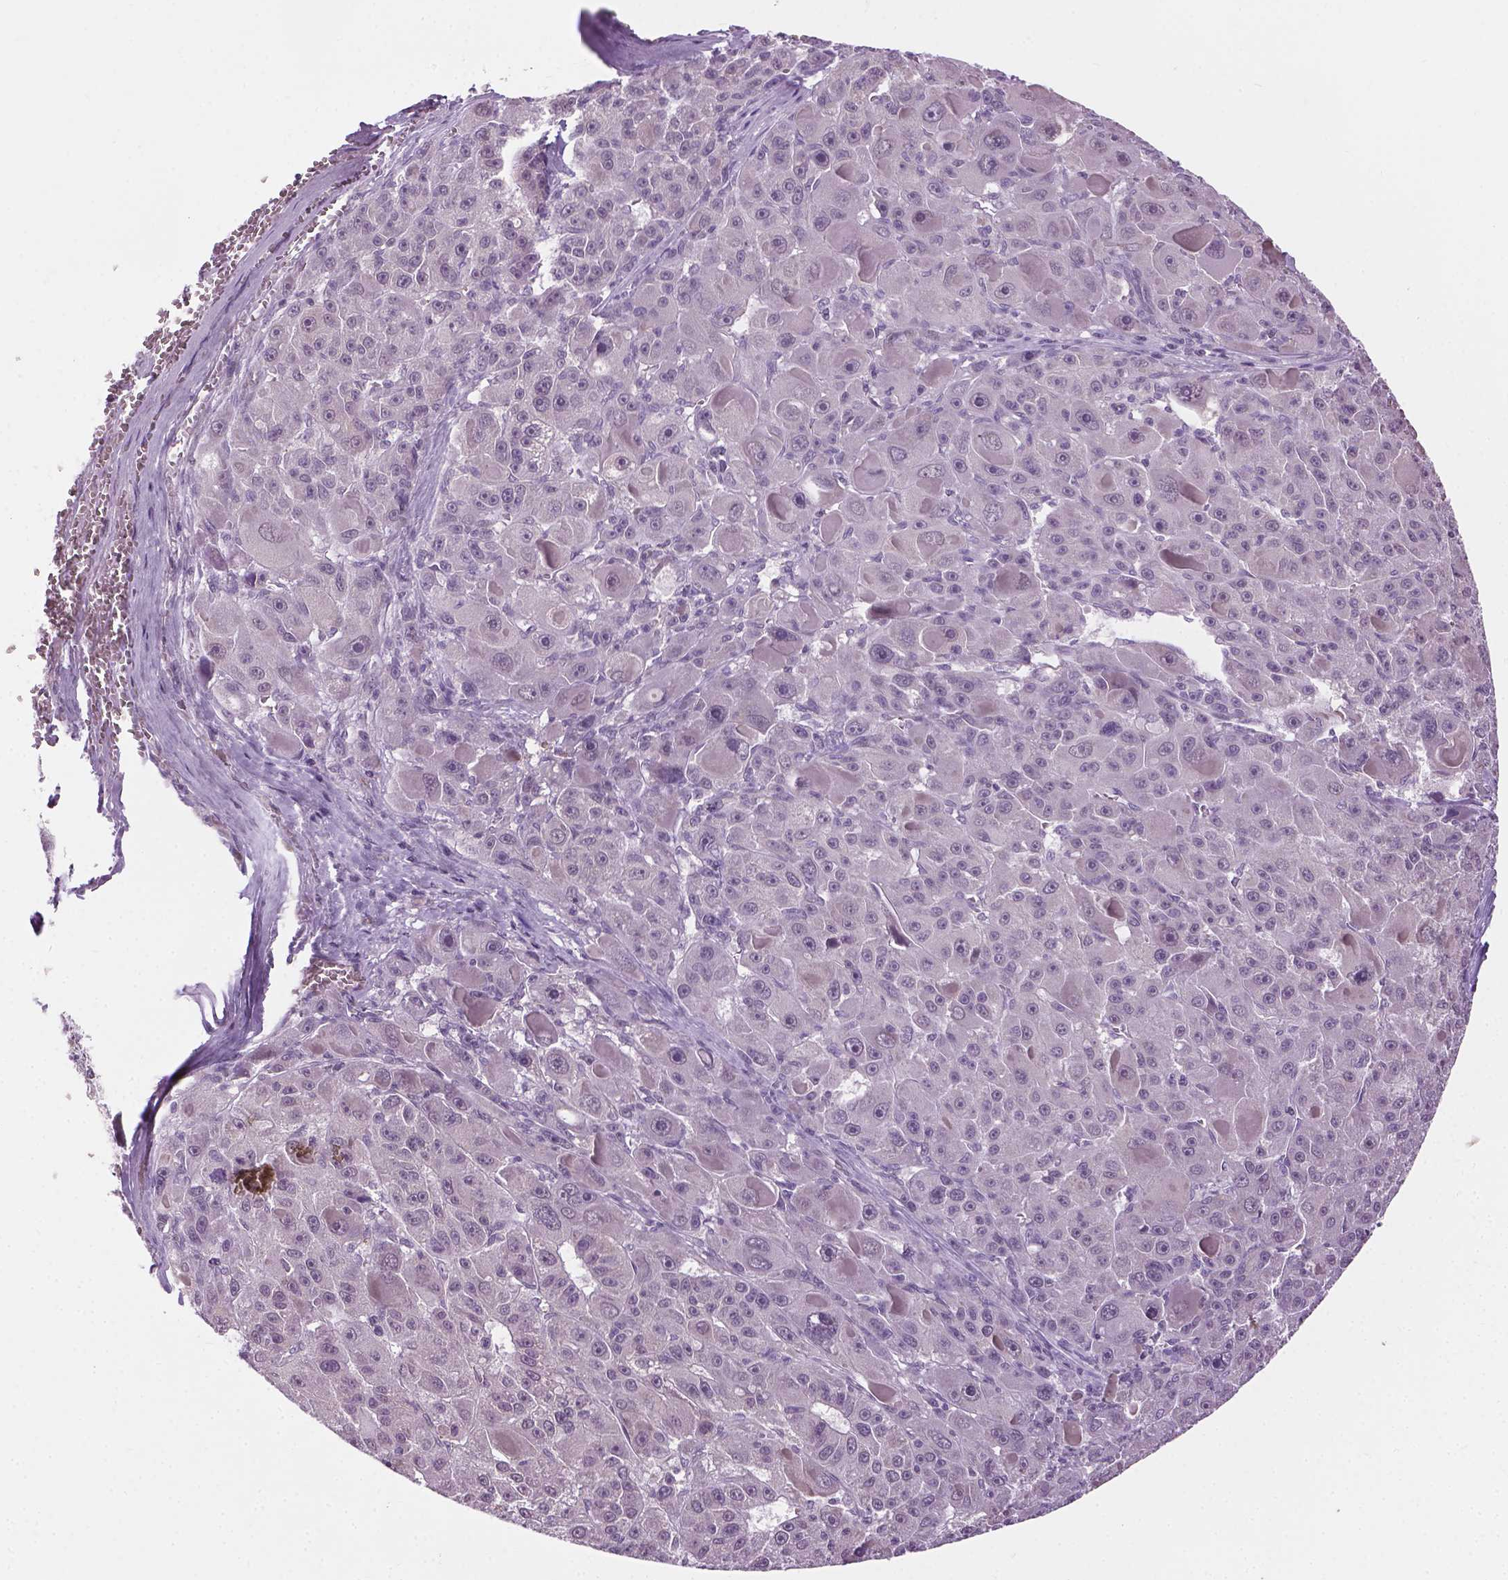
{"staining": {"intensity": "negative", "quantity": "none", "location": "none"}, "tissue": "liver cancer", "cell_type": "Tumor cells", "image_type": "cancer", "snomed": [{"axis": "morphology", "description": "Carcinoma, Hepatocellular, NOS"}, {"axis": "topography", "description": "Liver"}], "caption": "Liver cancer (hepatocellular carcinoma) was stained to show a protein in brown. There is no significant positivity in tumor cells.", "gene": "CFAP126", "patient": {"sex": "male", "age": 76}}